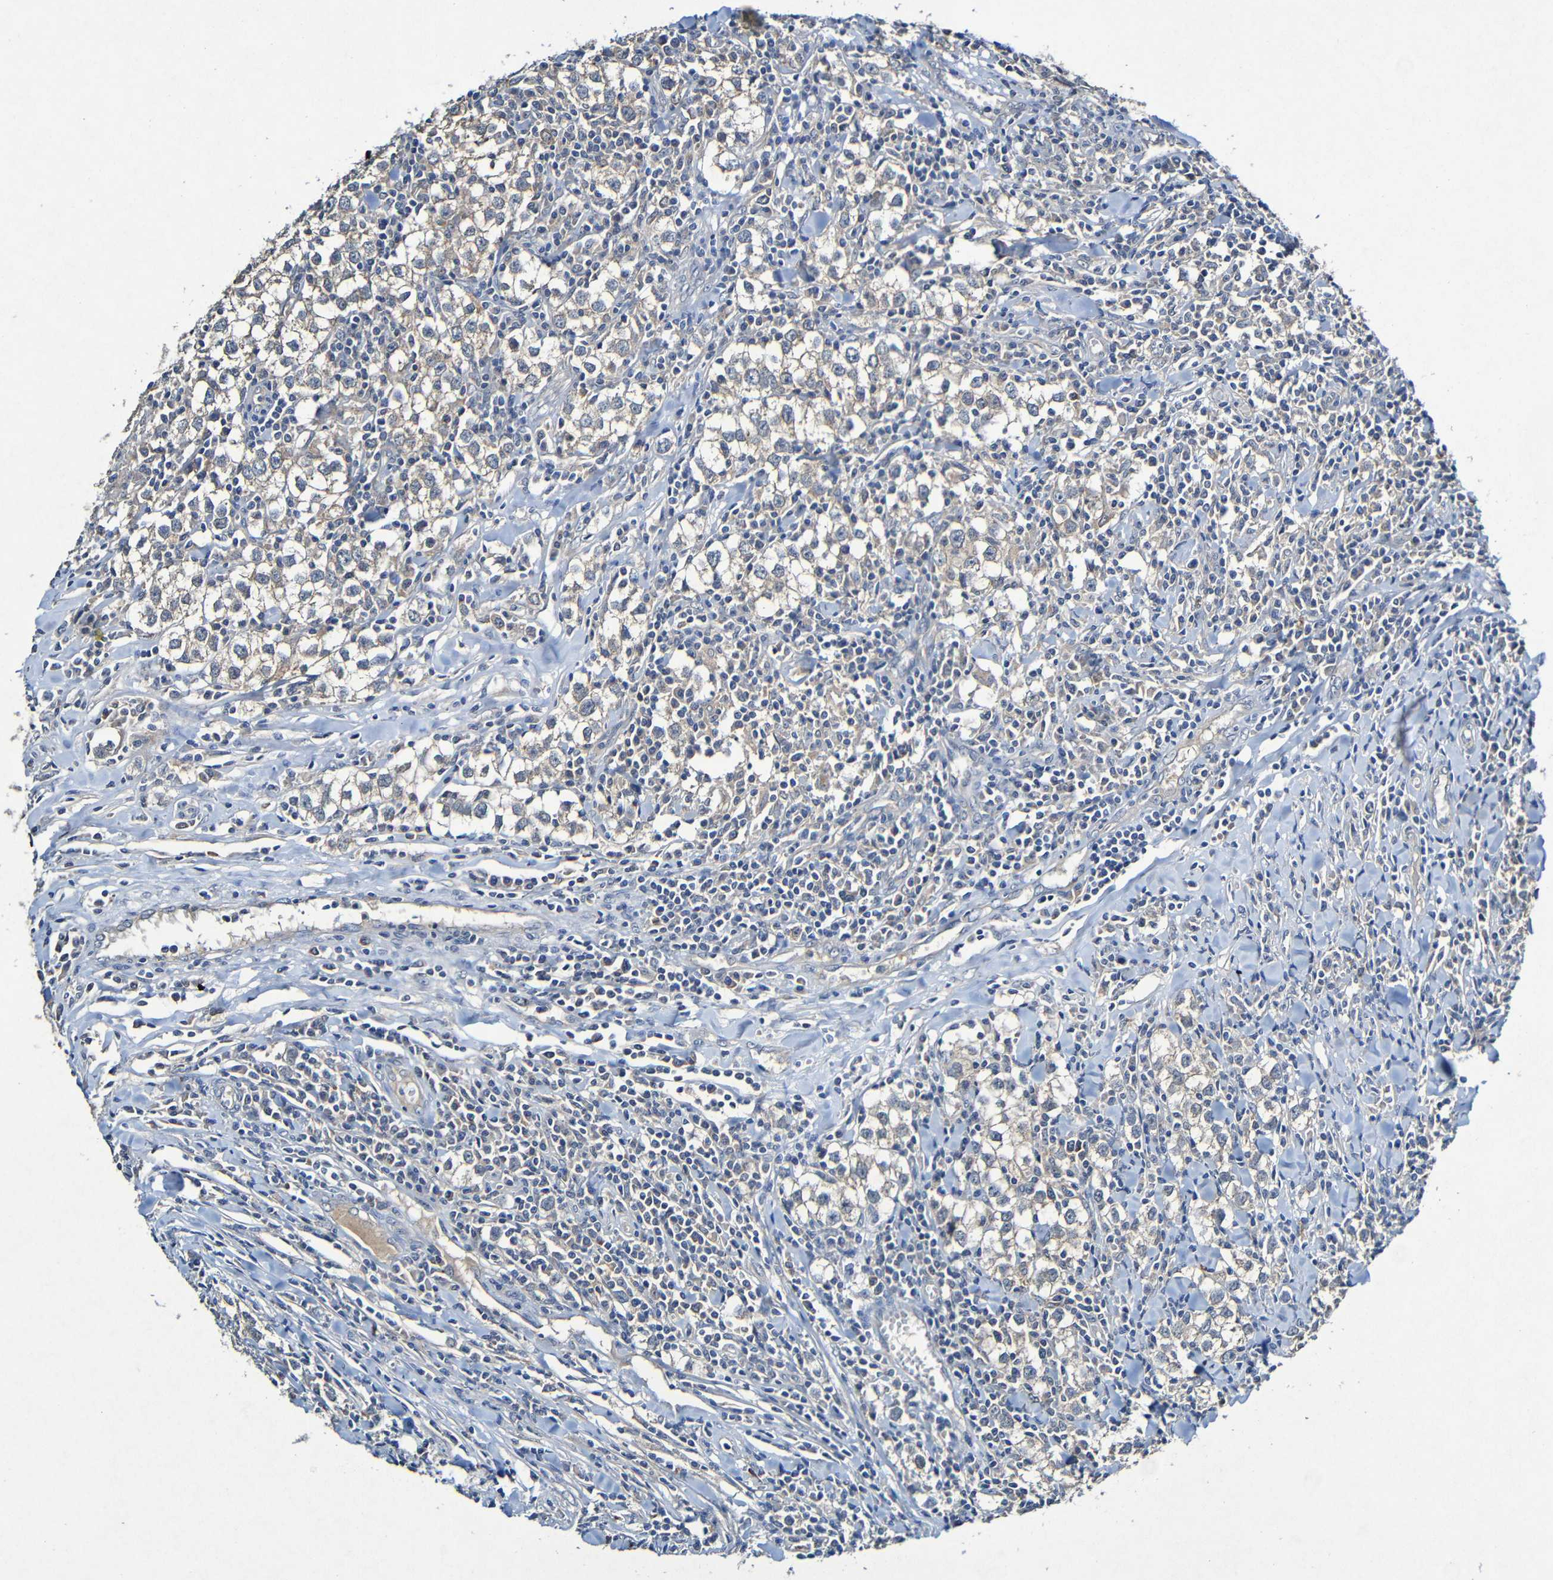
{"staining": {"intensity": "negative", "quantity": "none", "location": "none"}, "tissue": "testis cancer", "cell_type": "Tumor cells", "image_type": "cancer", "snomed": [{"axis": "morphology", "description": "Seminoma, NOS"}, {"axis": "morphology", "description": "Carcinoma, Embryonal, NOS"}, {"axis": "topography", "description": "Testis"}], "caption": "This micrograph is of testis seminoma stained with immunohistochemistry (IHC) to label a protein in brown with the nuclei are counter-stained blue. There is no staining in tumor cells. (DAB (3,3'-diaminobenzidine) immunohistochemistry with hematoxylin counter stain).", "gene": "LRRC70", "patient": {"sex": "male", "age": 36}}